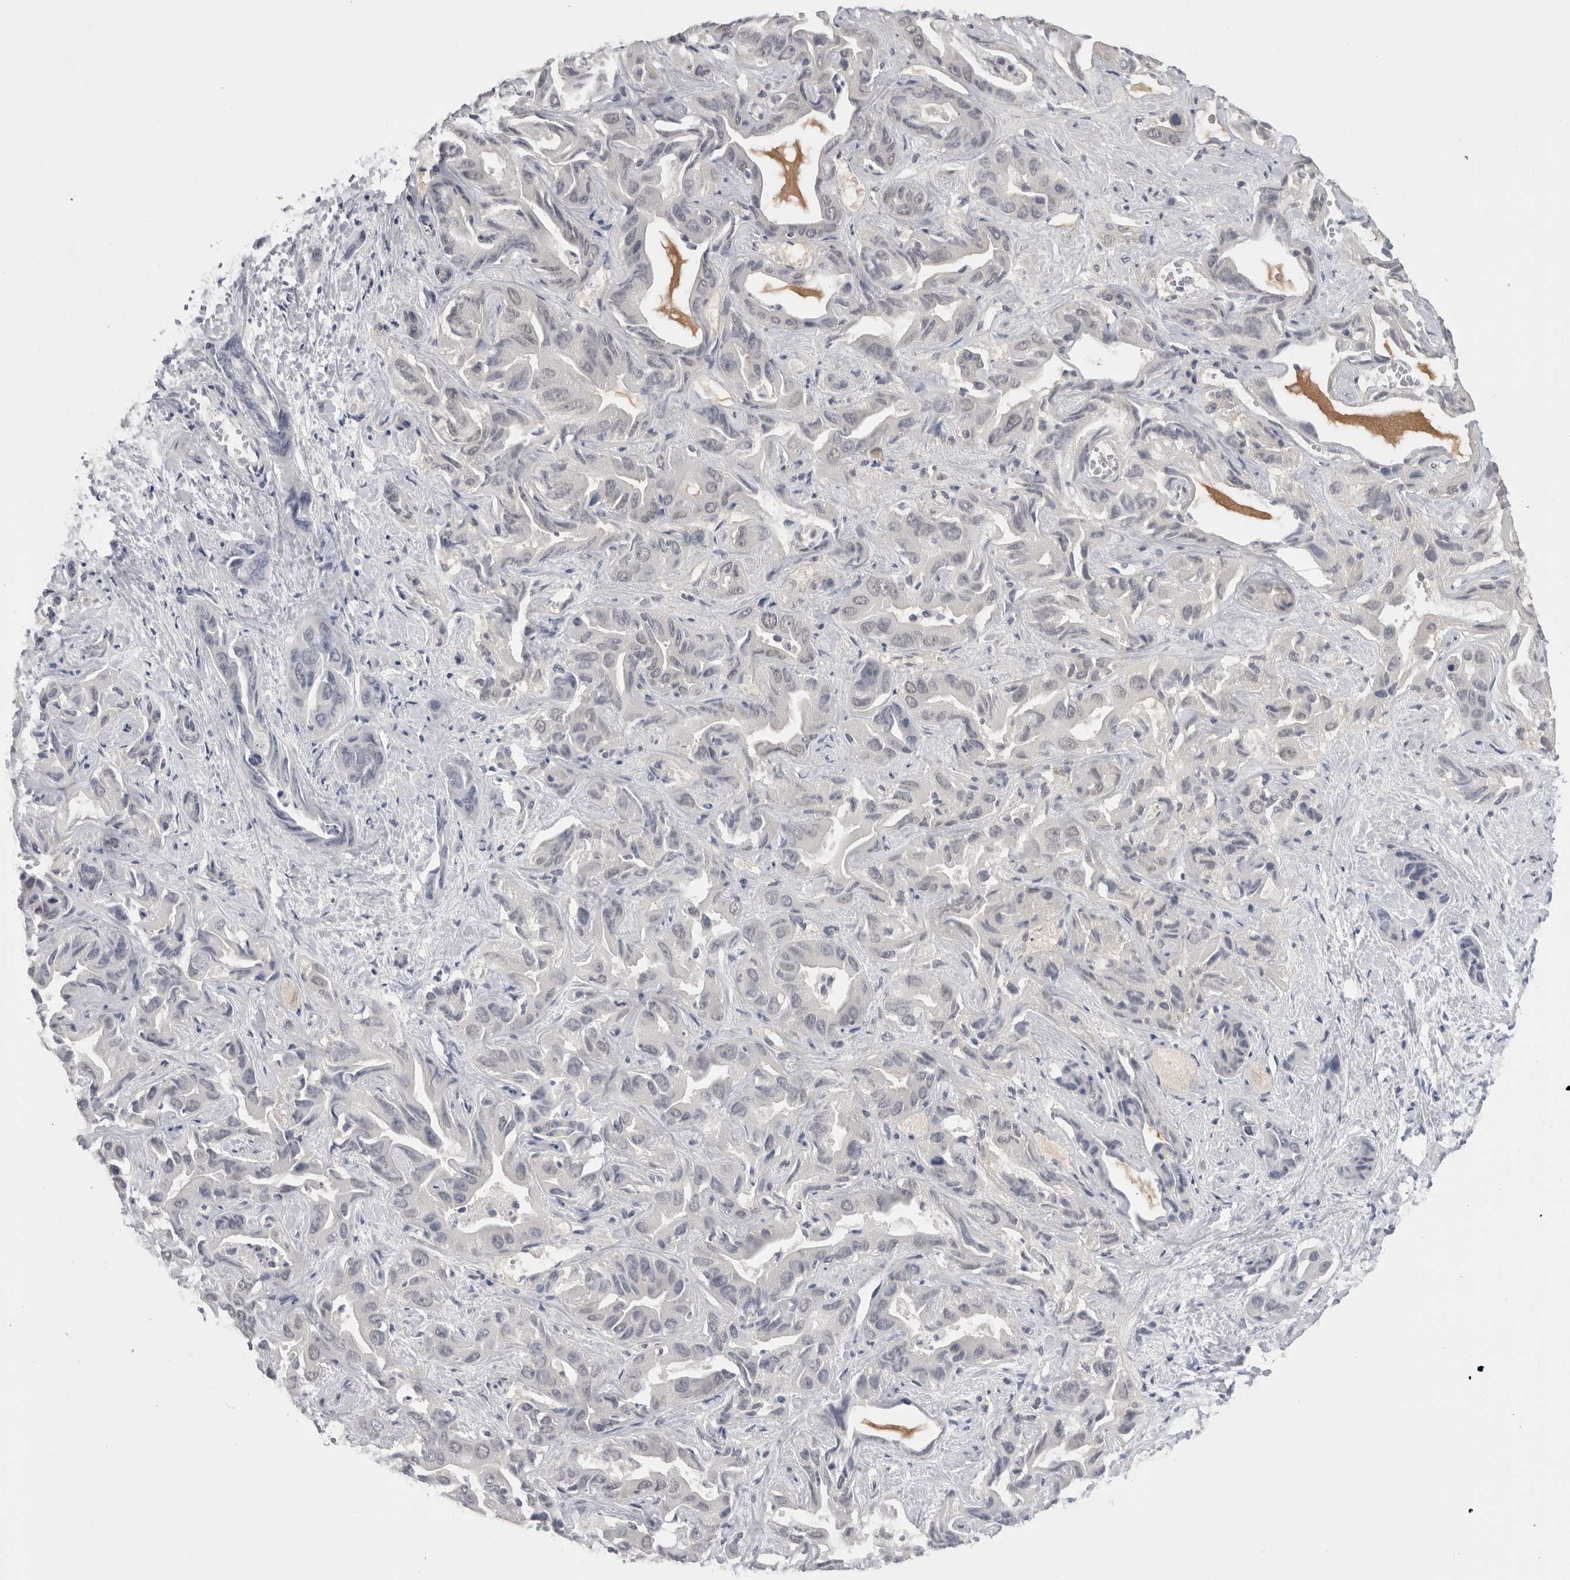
{"staining": {"intensity": "negative", "quantity": "none", "location": "none"}, "tissue": "liver cancer", "cell_type": "Tumor cells", "image_type": "cancer", "snomed": [{"axis": "morphology", "description": "Cholangiocarcinoma"}, {"axis": "topography", "description": "Liver"}], "caption": "Cholangiocarcinoma (liver) was stained to show a protein in brown. There is no significant staining in tumor cells.", "gene": "TBCE", "patient": {"sex": "female", "age": 52}}